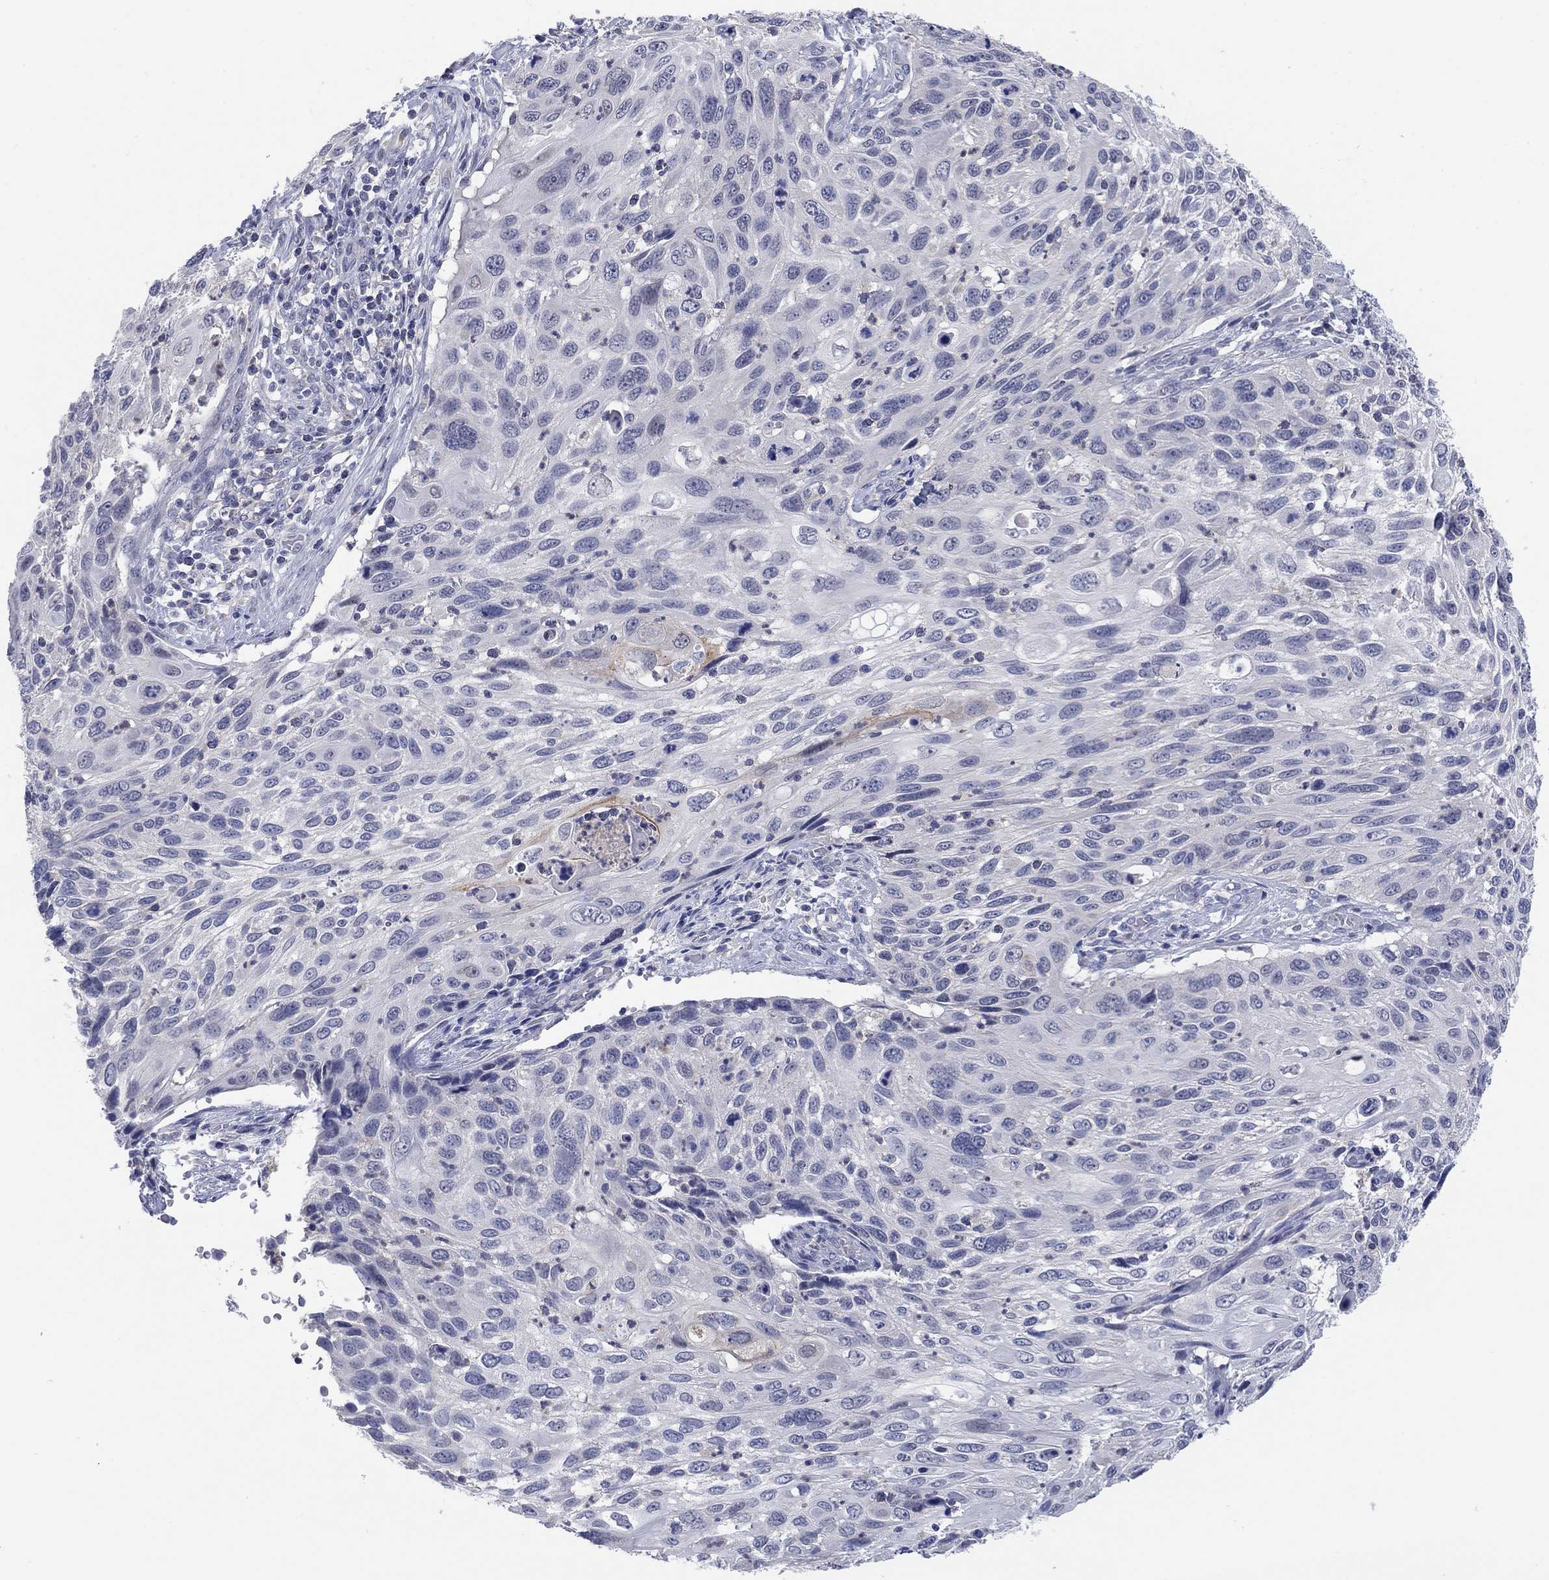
{"staining": {"intensity": "negative", "quantity": "none", "location": "none"}, "tissue": "cervical cancer", "cell_type": "Tumor cells", "image_type": "cancer", "snomed": [{"axis": "morphology", "description": "Squamous cell carcinoma, NOS"}, {"axis": "topography", "description": "Cervix"}], "caption": "The image displays no significant staining in tumor cells of cervical cancer (squamous cell carcinoma).", "gene": "FER1L6", "patient": {"sex": "female", "age": 70}}